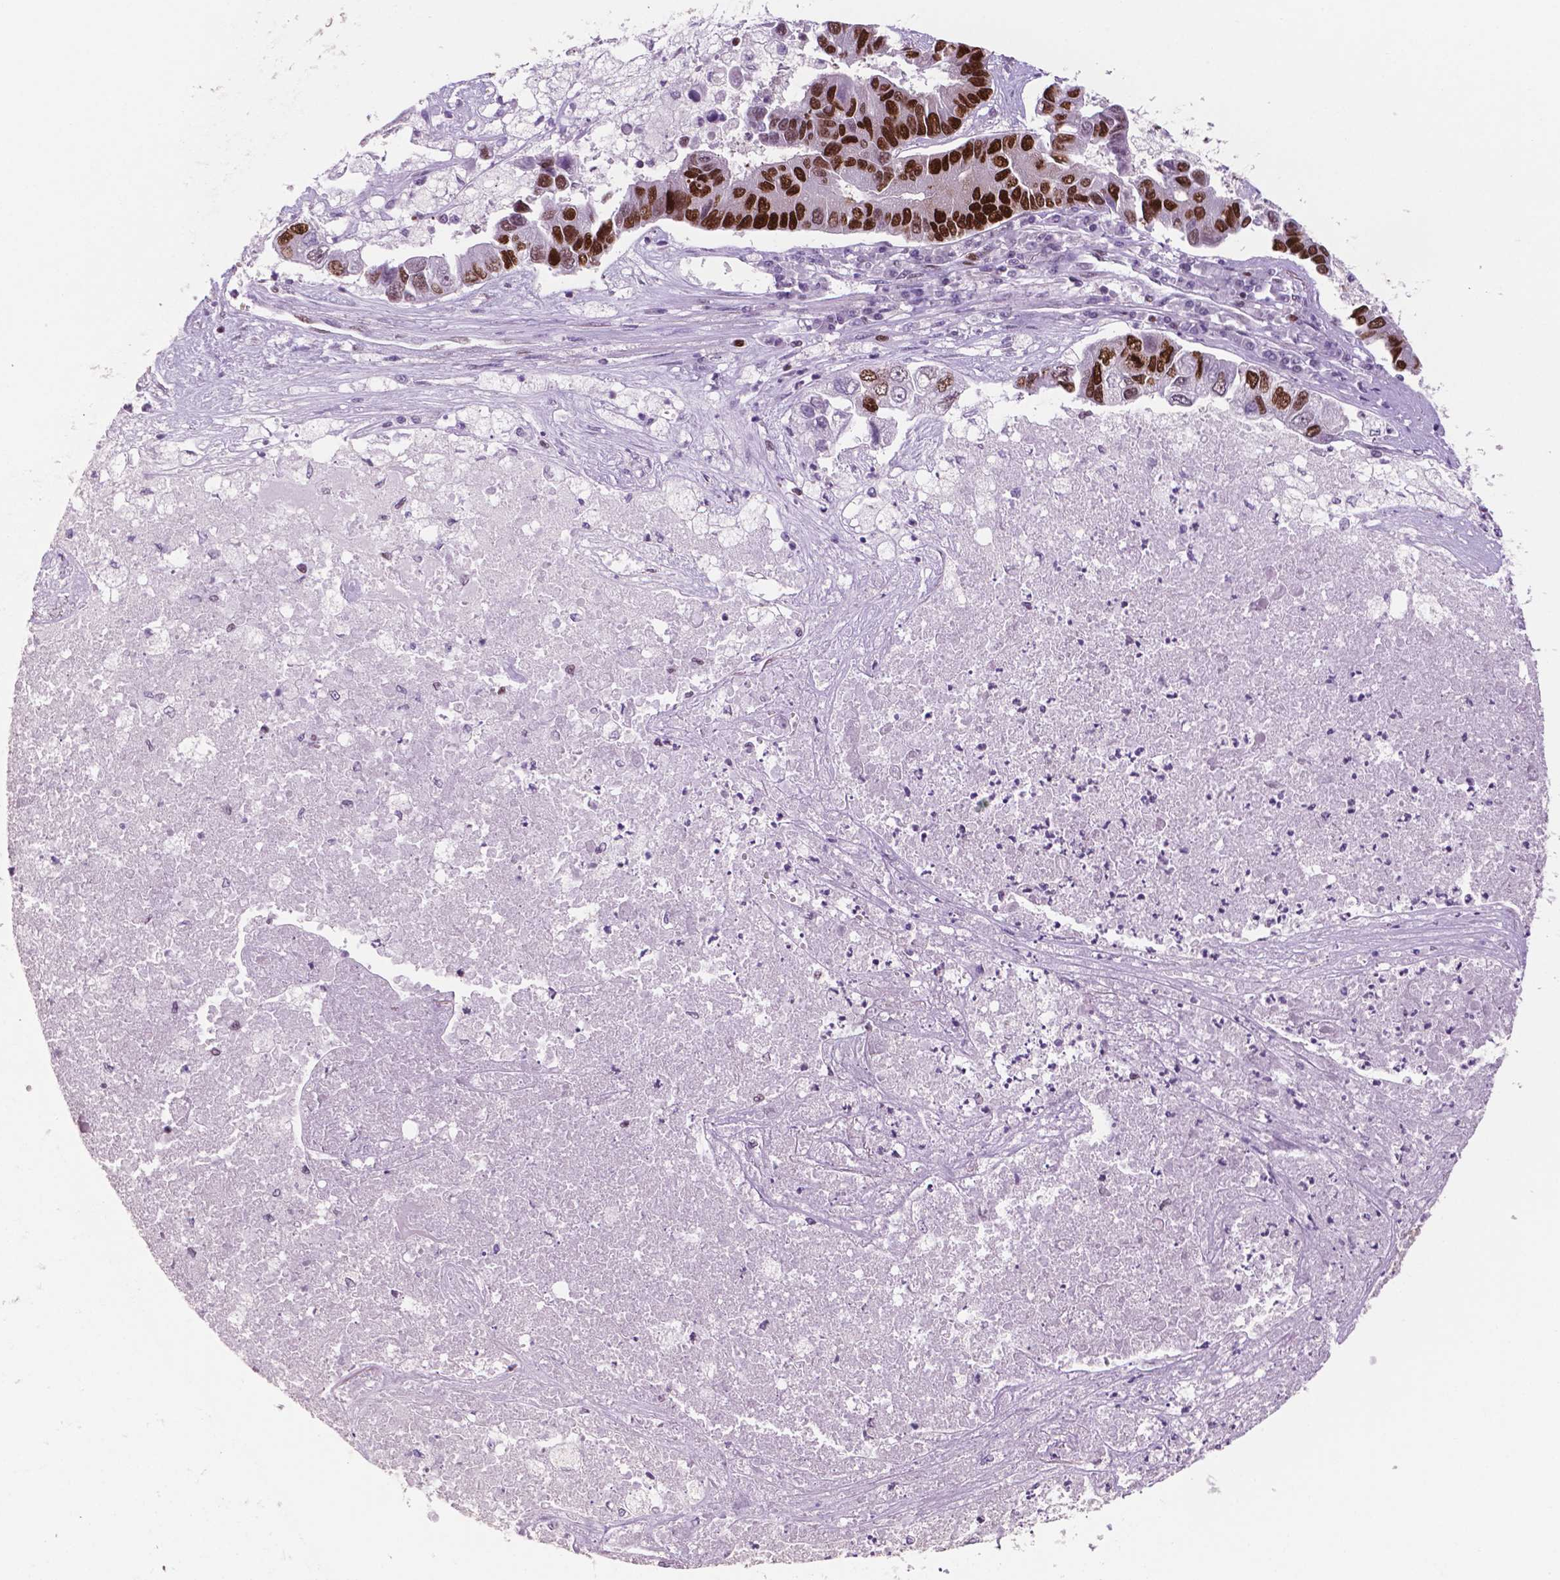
{"staining": {"intensity": "strong", "quantity": "25%-75%", "location": "nuclear"}, "tissue": "lung cancer", "cell_type": "Tumor cells", "image_type": "cancer", "snomed": [{"axis": "morphology", "description": "Adenocarcinoma, NOS"}, {"axis": "topography", "description": "Bronchus"}, {"axis": "topography", "description": "Lung"}], "caption": "The image displays staining of adenocarcinoma (lung), revealing strong nuclear protein expression (brown color) within tumor cells. Using DAB (brown) and hematoxylin (blue) stains, captured at high magnification using brightfield microscopy.", "gene": "MSH6", "patient": {"sex": "female", "age": 51}}